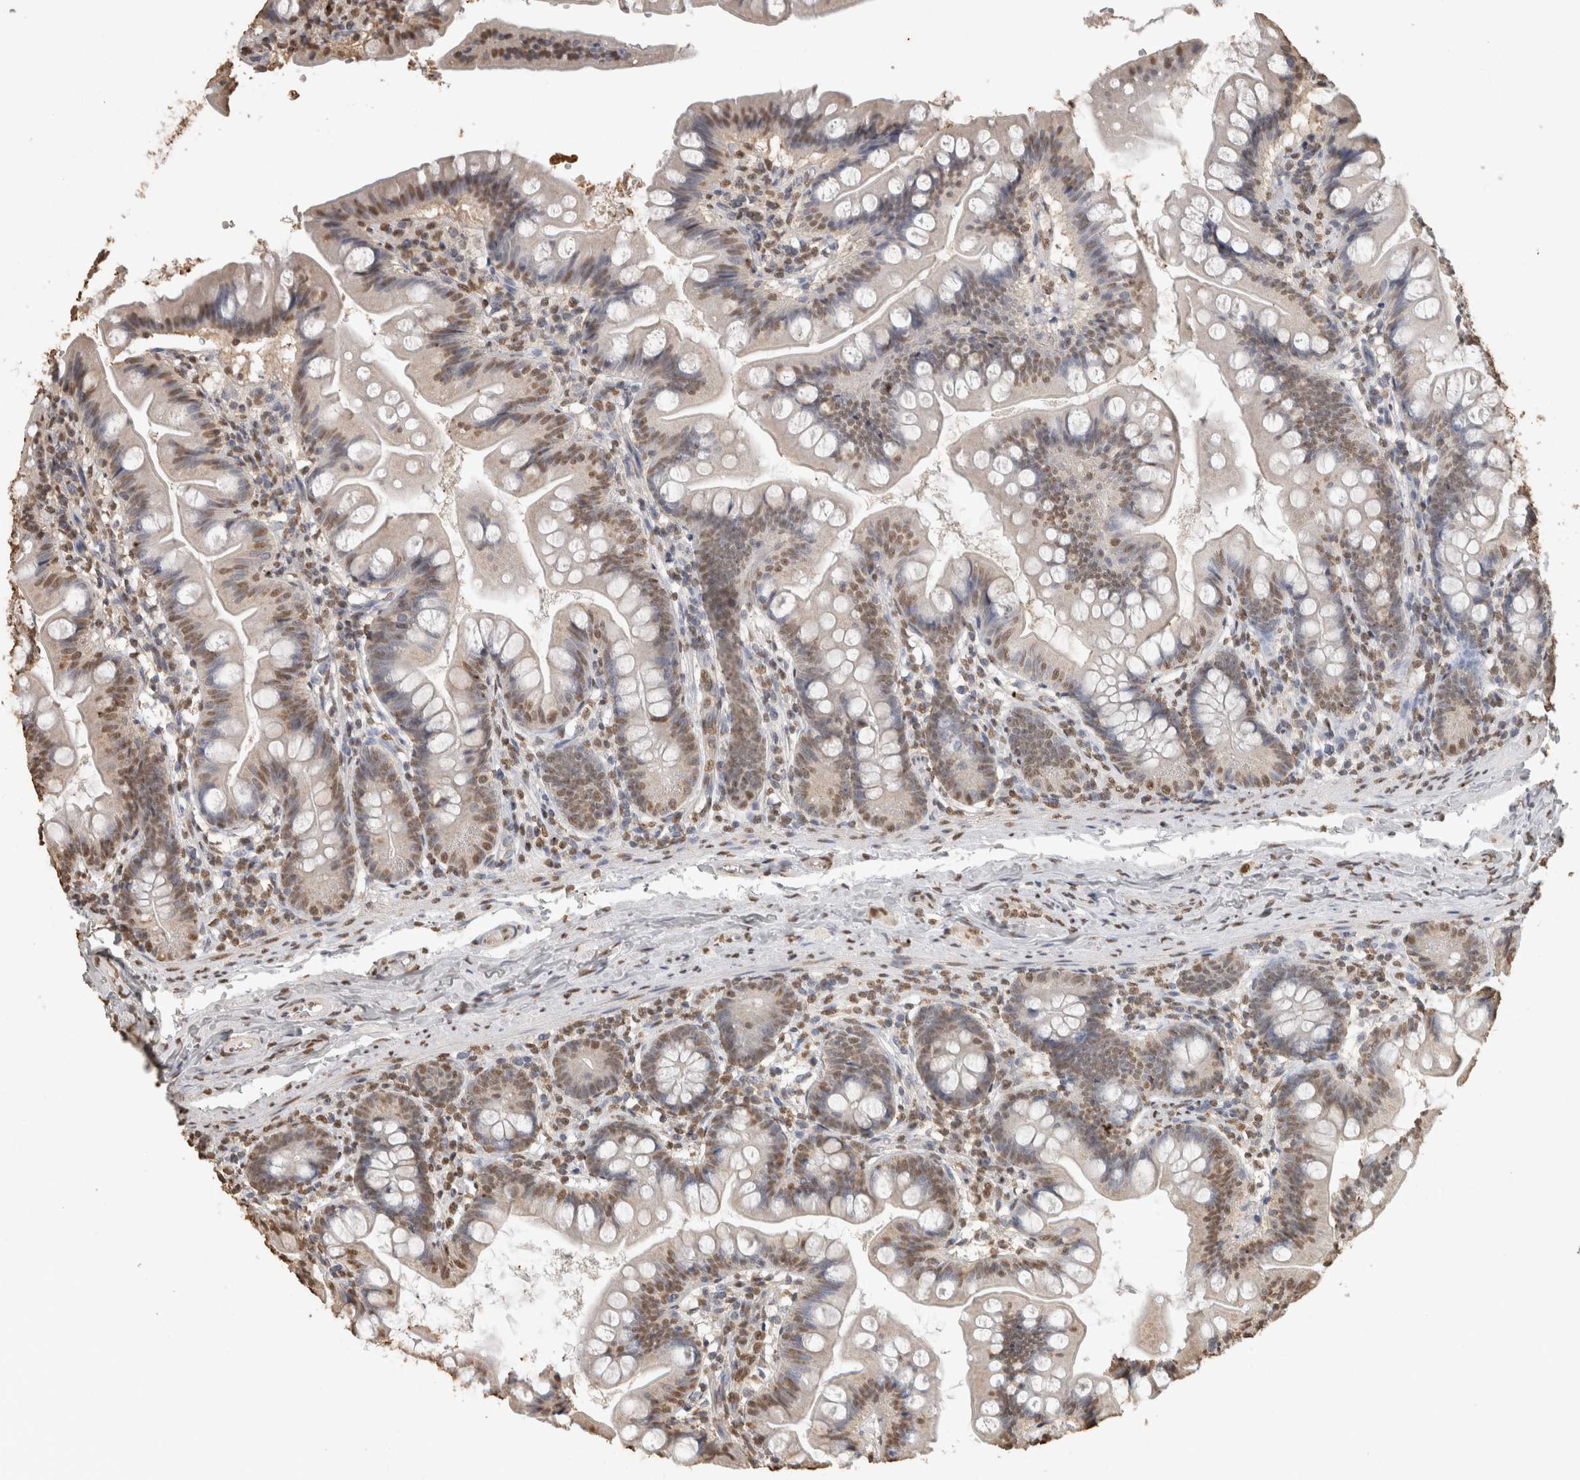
{"staining": {"intensity": "moderate", "quantity": "25%-75%", "location": "nuclear"}, "tissue": "small intestine", "cell_type": "Glandular cells", "image_type": "normal", "snomed": [{"axis": "morphology", "description": "Normal tissue, NOS"}, {"axis": "topography", "description": "Small intestine"}], "caption": "Protein staining demonstrates moderate nuclear positivity in about 25%-75% of glandular cells in benign small intestine. Nuclei are stained in blue.", "gene": "HAND2", "patient": {"sex": "male", "age": 7}}